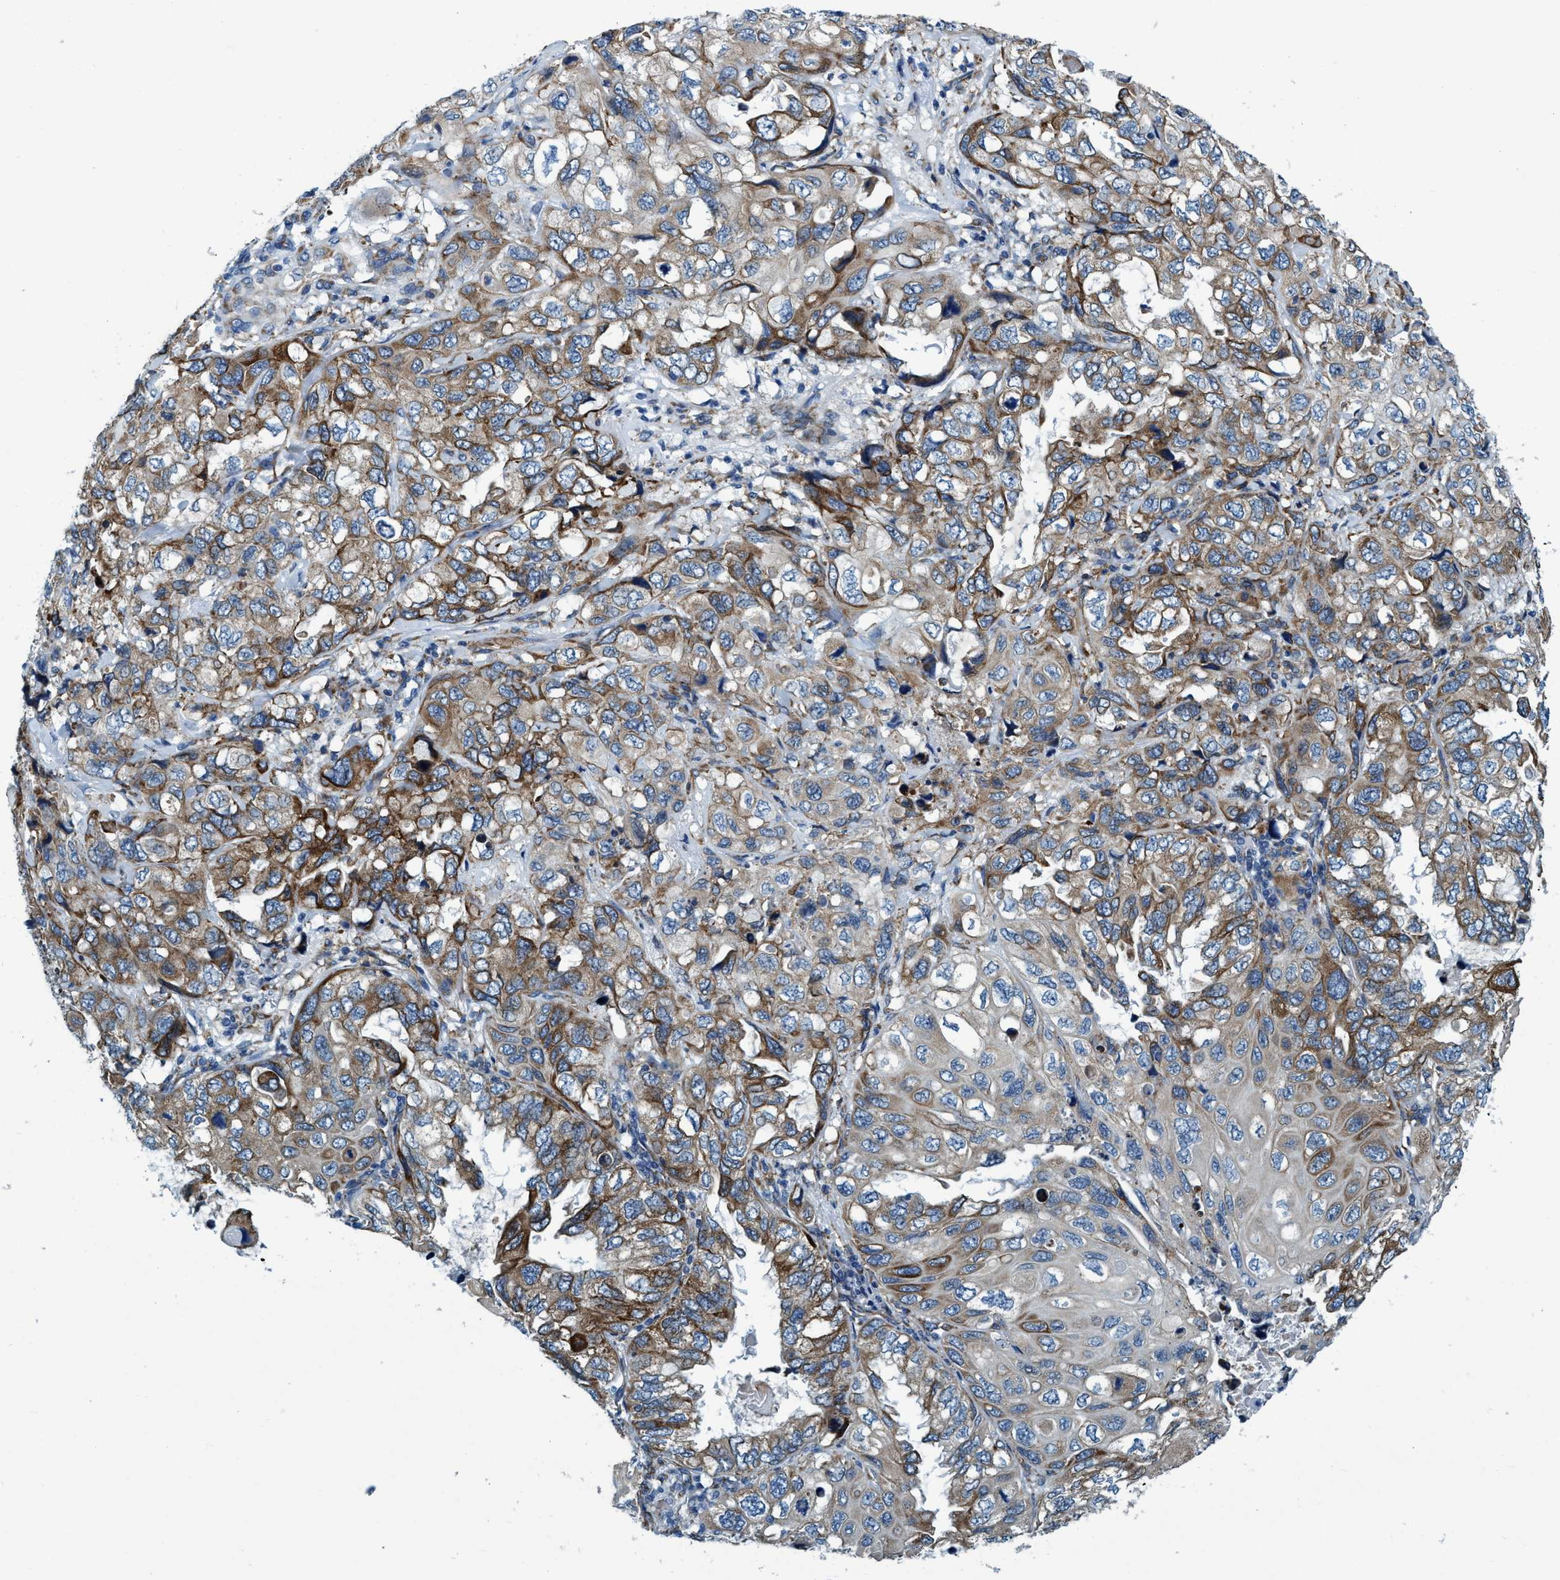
{"staining": {"intensity": "moderate", "quantity": "25%-75%", "location": "cytoplasmic/membranous"}, "tissue": "lung cancer", "cell_type": "Tumor cells", "image_type": "cancer", "snomed": [{"axis": "morphology", "description": "Squamous cell carcinoma, NOS"}, {"axis": "topography", "description": "Lung"}], "caption": "The micrograph exhibits immunohistochemical staining of lung cancer. There is moderate cytoplasmic/membranous staining is present in about 25%-75% of tumor cells.", "gene": "ARMC9", "patient": {"sex": "female", "age": 73}}